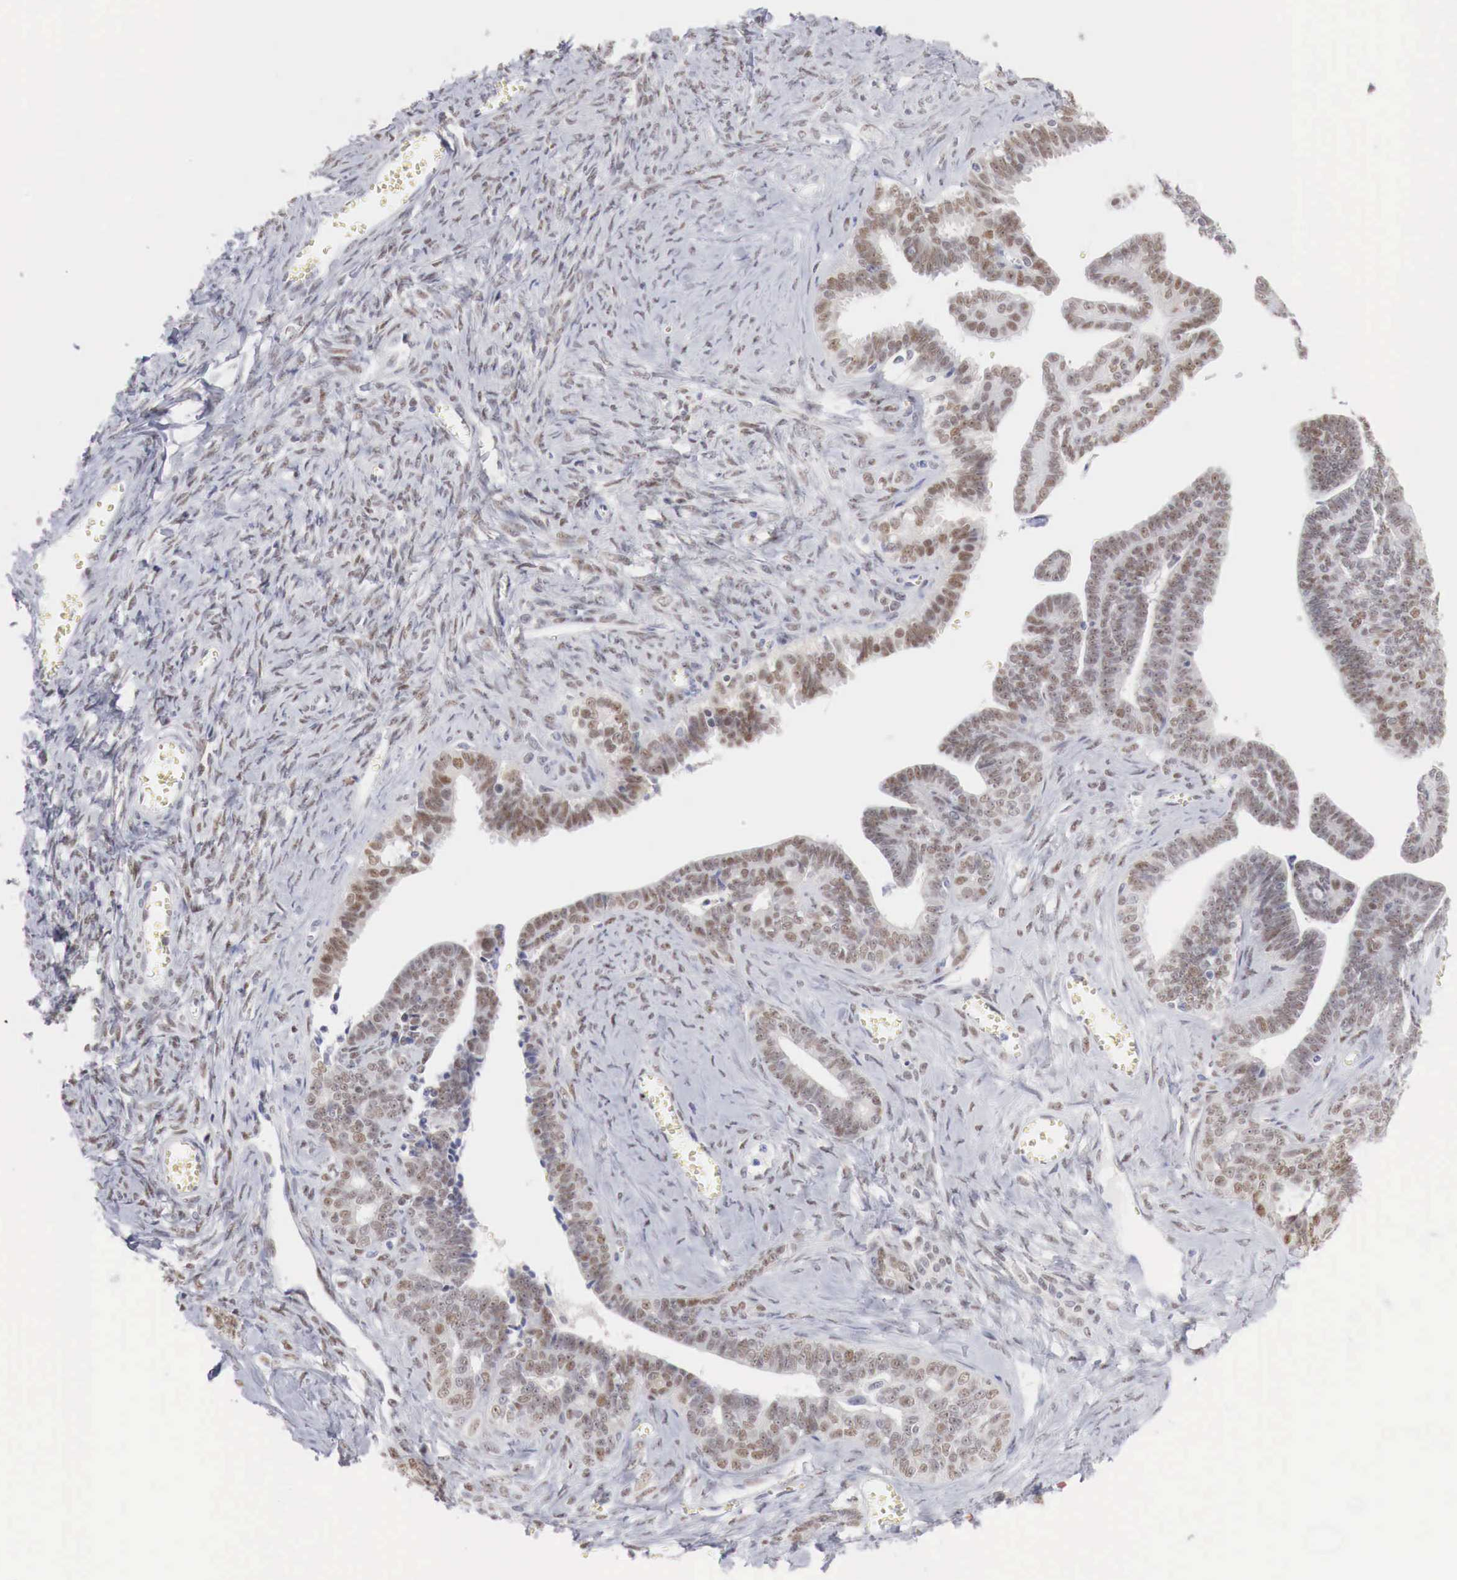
{"staining": {"intensity": "moderate", "quantity": ">75%", "location": "nuclear"}, "tissue": "ovarian cancer", "cell_type": "Tumor cells", "image_type": "cancer", "snomed": [{"axis": "morphology", "description": "Cystadenocarcinoma, serous, NOS"}, {"axis": "topography", "description": "Ovary"}], "caption": "Immunohistochemical staining of ovarian cancer (serous cystadenocarcinoma) exhibits medium levels of moderate nuclear protein staining in approximately >75% of tumor cells. Nuclei are stained in blue.", "gene": "FOXP2", "patient": {"sex": "female", "age": 71}}